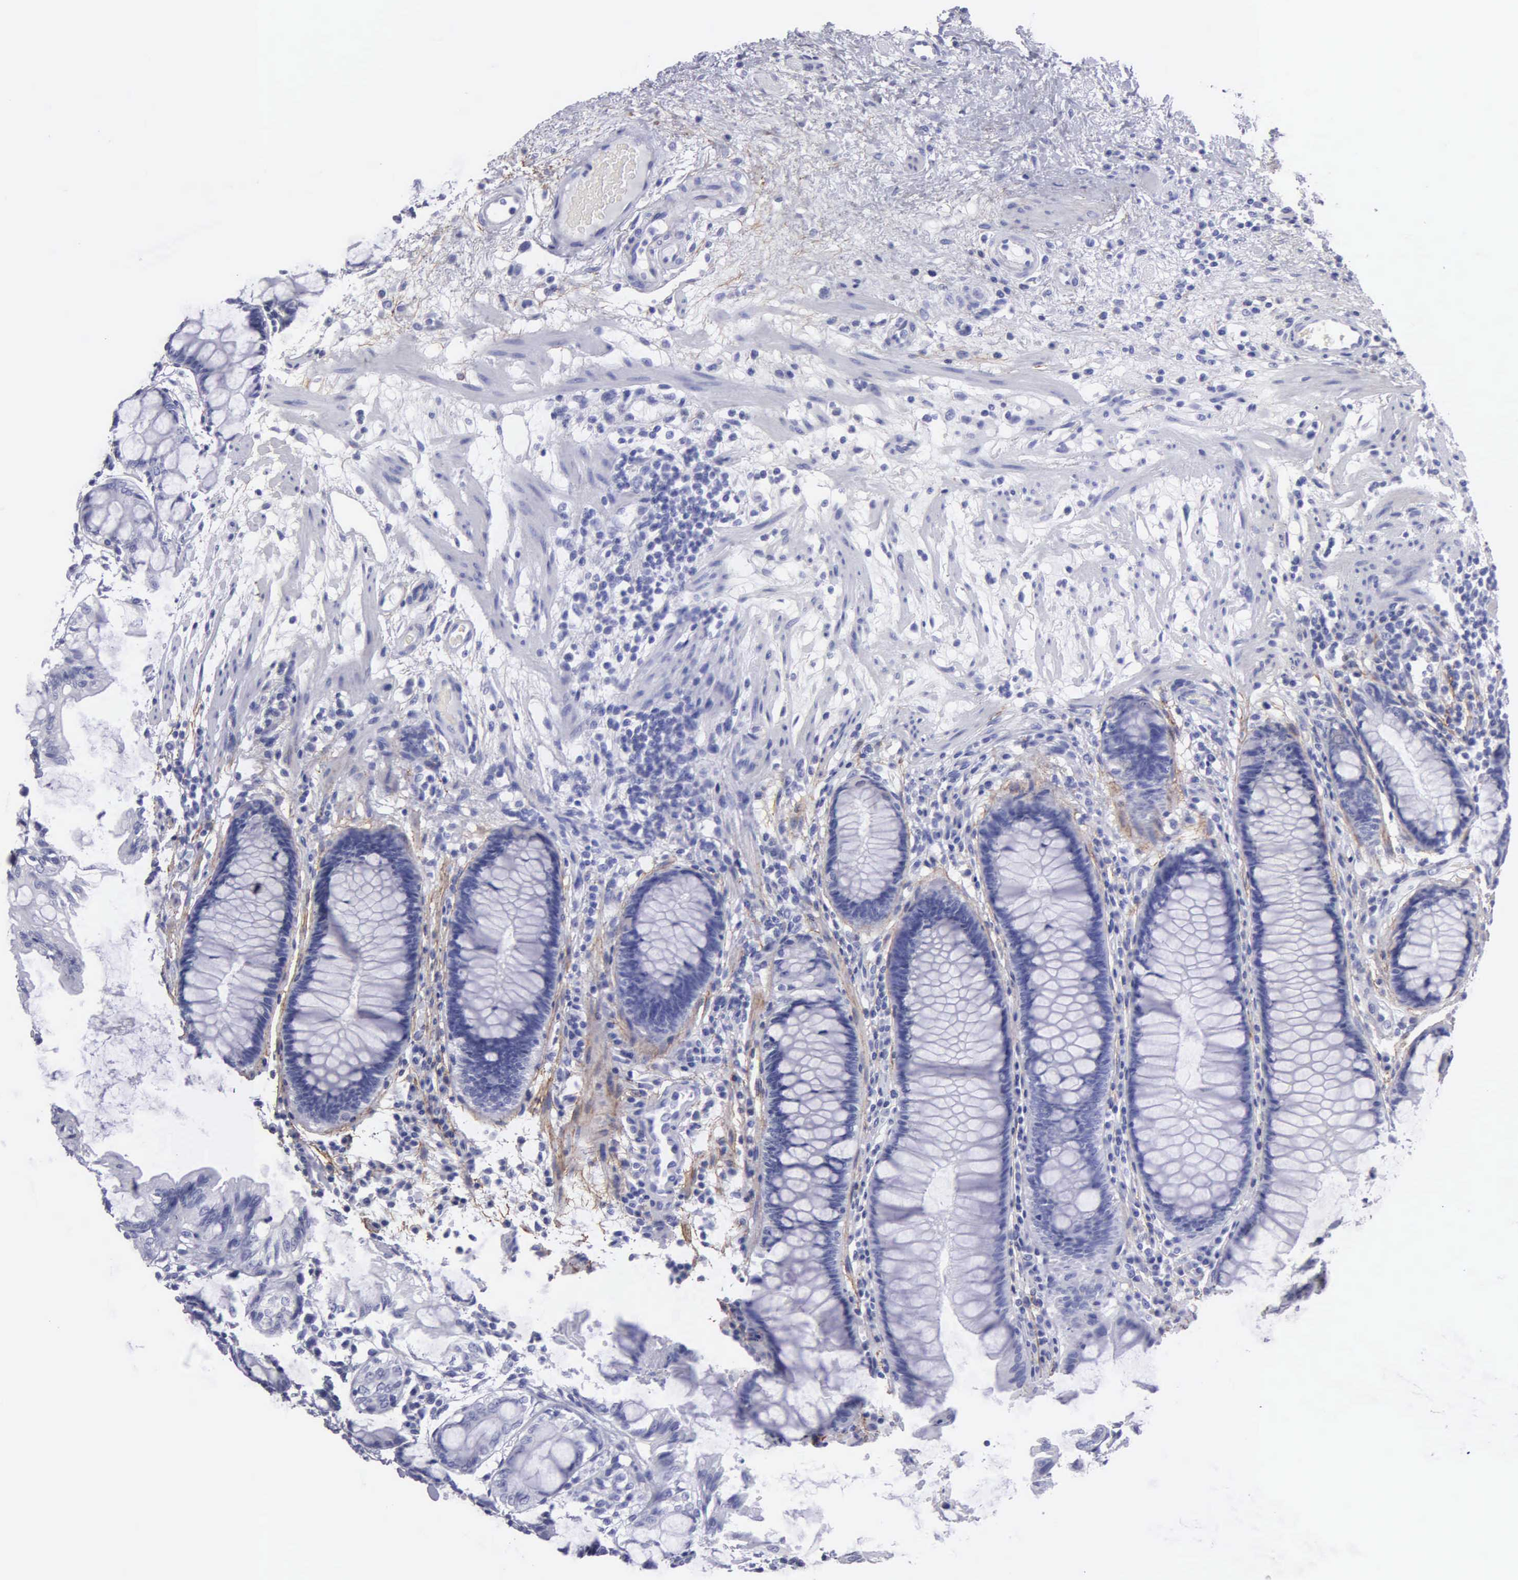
{"staining": {"intensity": "negative", "quantity": "none", "location": "none"}, "tissue": "rectum", "cell_type": "Glandular cells", "image_type": "normal", "snomed": [{"axis": "morphology", "description": "Normal tissue, NOS"}, {"axis": "topography", "description": "Rectum"}], "caption": "The immunohistochemistry (IHC) photomicrograph has no significant positivity in glandular cells of rectum.", "gene": "FBLN5", "patient": {"sex": "male", "age": 77}}